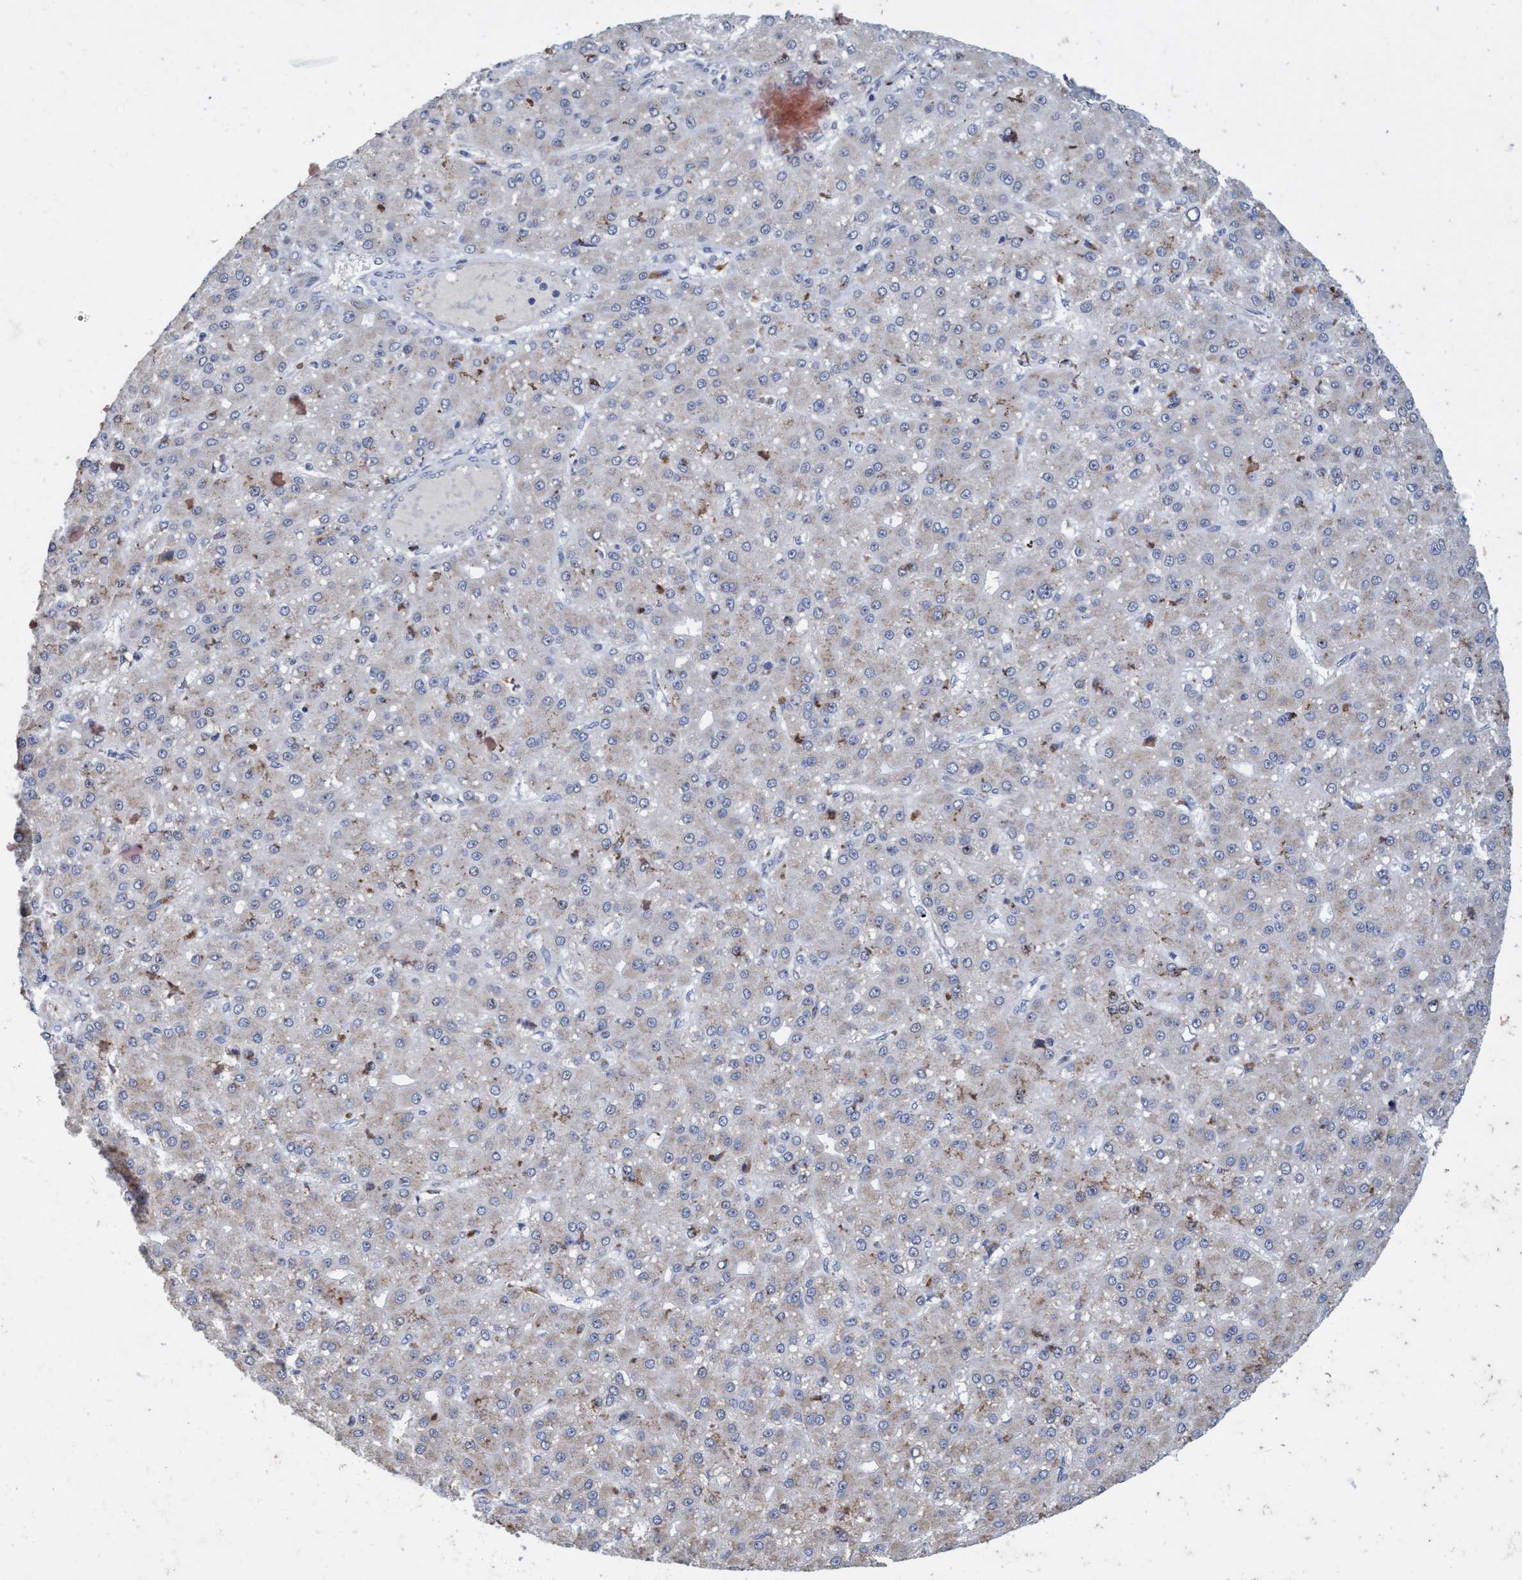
{"staining": {"intensity": "negative", "quantity": "none", "location": "none"}, "tissue": "liver cancer", "cell_type": "Tumor cells", "image_type": "cancer", "snomed": [{"axis": "morphology", "description": "Carcinoma, Hepatocellular, NOS"}, {"axis": "topography", "description": "Liver"}], "caption": "DAB immunohistochemical staining of liver cancer demonstrates no significant staining in tumor cells. (Brightfield microscopy of DAB IHC at high magnification).", "gene": "SEMA4D", "patient": {"sex": "male", "age": 67}}